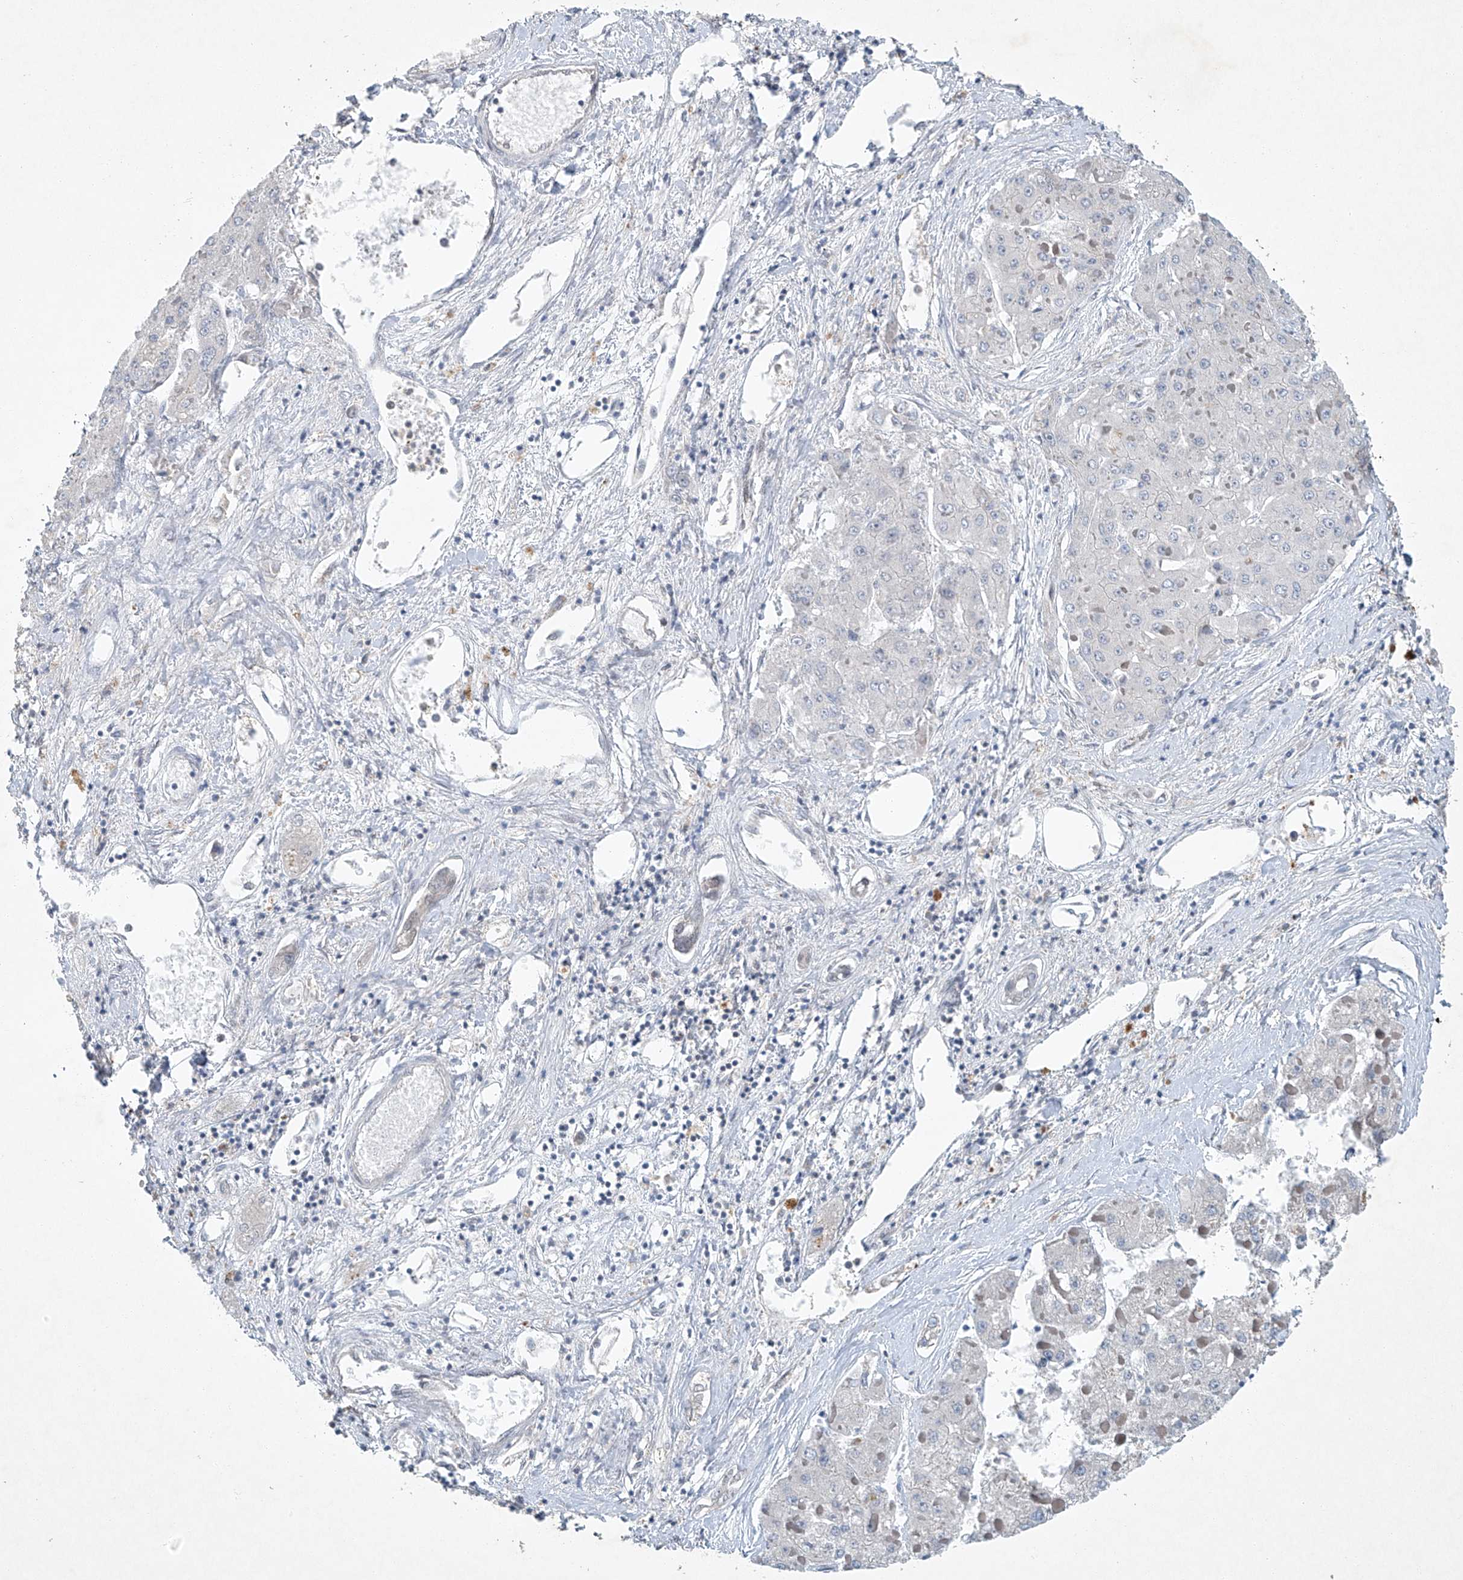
{"staining": {"intensity": "negative", "quantity": "none", "location": "none"}, "tissue": "liver cancer", "cell_type": "Tumor cells", "image_type": "cancer", "snomed": [{"axis": "morphology", "description": "Carcinoma, Hepatocellular, NOS"}, {"axis": "topography", "description": "Liver"}], "caption": "IHC image of neoplastic tissue: liver cancer (hepatocellular carcinoma) stained with DAB shows no significant protein positivity in tumor cells. (Immunohistochemistry, brightfield microscopy, high magnification).", "gene": "TAF8", "patient": {"sex": "female", "age": 73}}